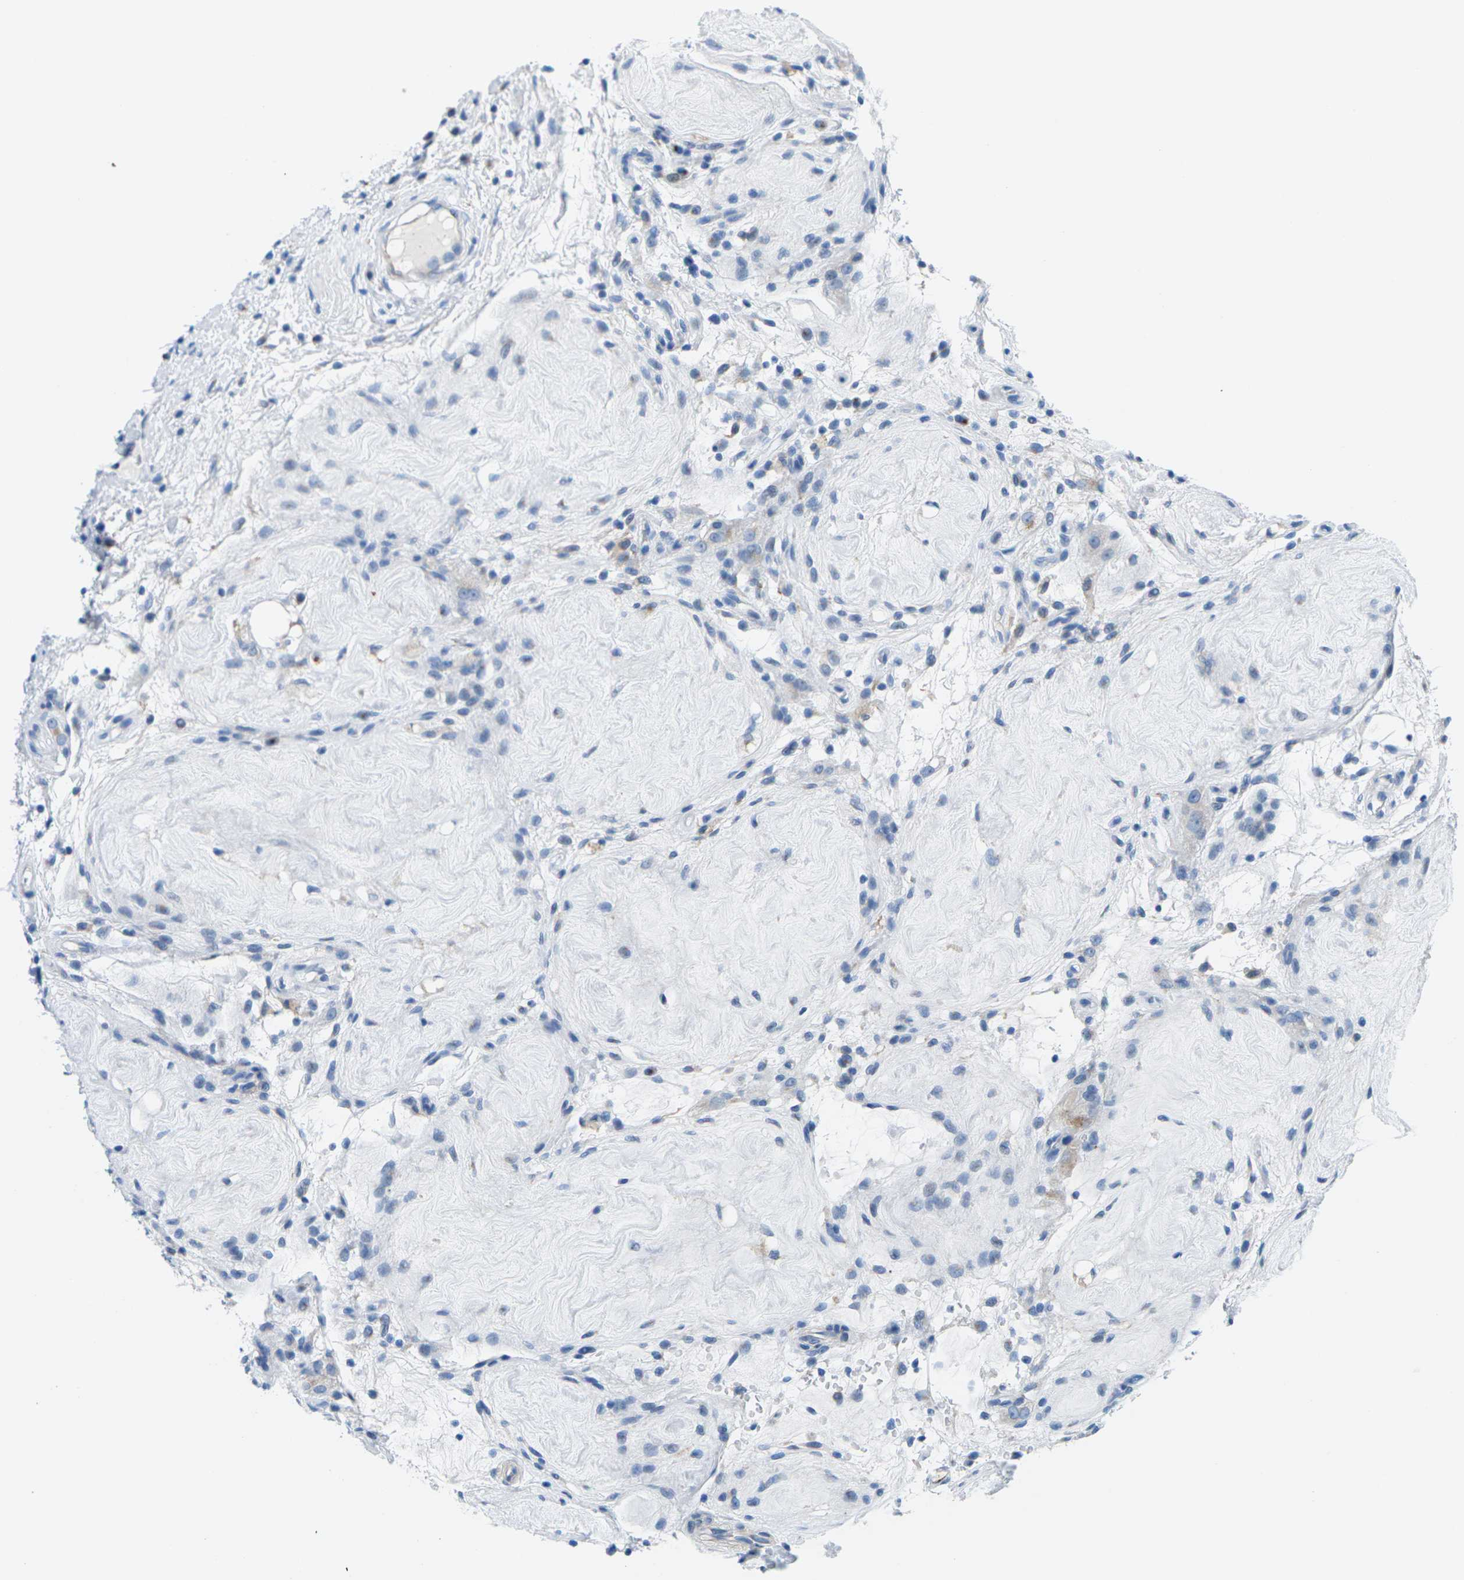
{"staining": {"intensity": "negative", "quantity": "none", "location": "none"}, "tissue": "testis cancer", "cell_type": "Tumor cells", "image_type": "cancer", "snomed": [{"axis": "morphology", "description": "Seminoma, NOS"}, {"axis": "topography", "description": "Testis"}], "caption": "Tumor cells are negative for brown protein staining in testis cancer (seminoma).", "gene": "SYNGR2", "patient": {"sex": "male", "age": 43}}